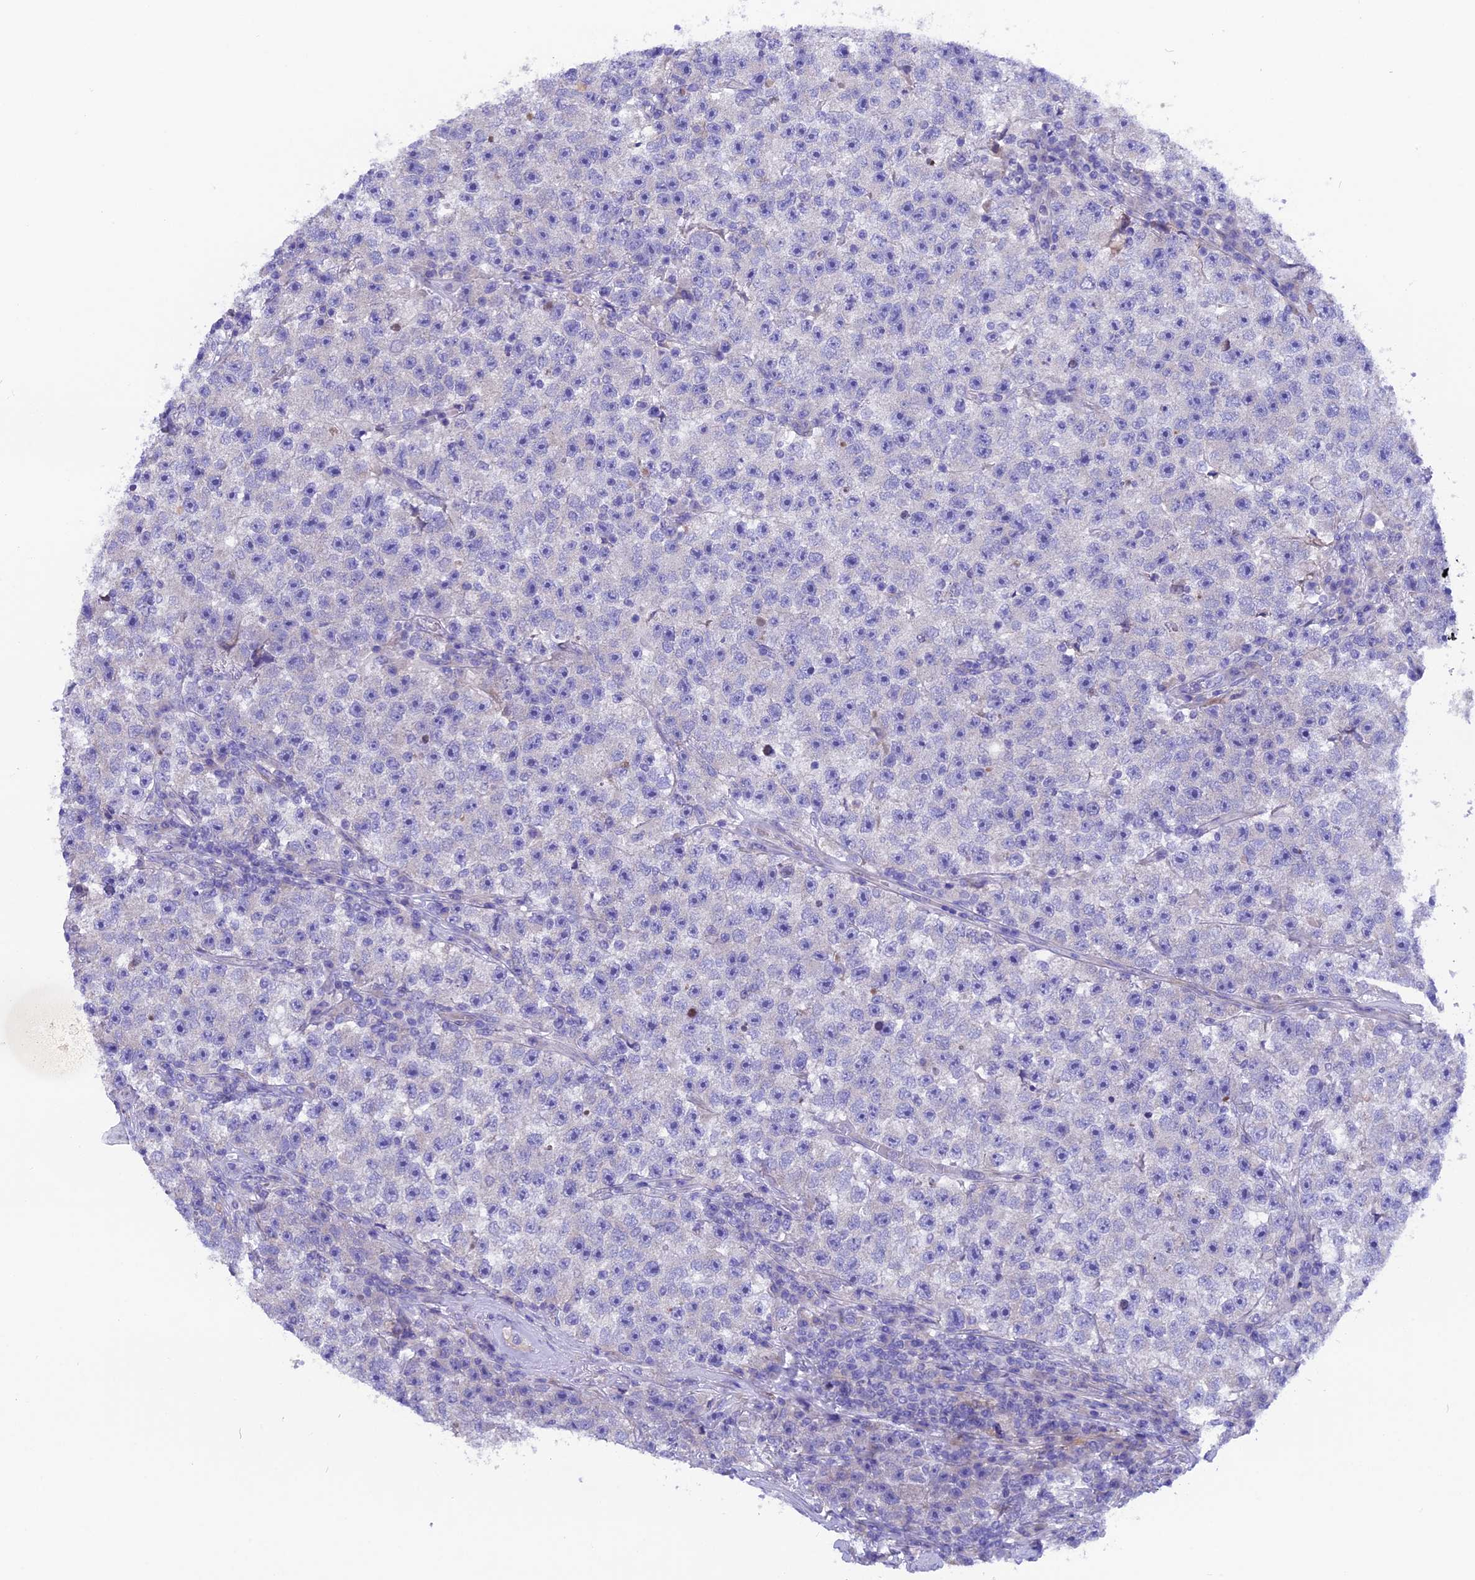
{"staining": {"intensity": "negative", "quantity": "none", "location": "none"}, "tissue": "testis cancer", "cell_type": "Tumor cells", "image_type": "cancer", "snomed": [{"axis": "morphology", "description": "Seminoma, NOS"}, {"axis": "topography", "description": "Testis"}], "caption": "DAB (3,3'-diaminobenzidine) immunohistochemical staining of human testis seminoma reveals no significant staining in tumor cells.", "gene": "TMEM138", "patient": {"sex": "male", "age": 22}}